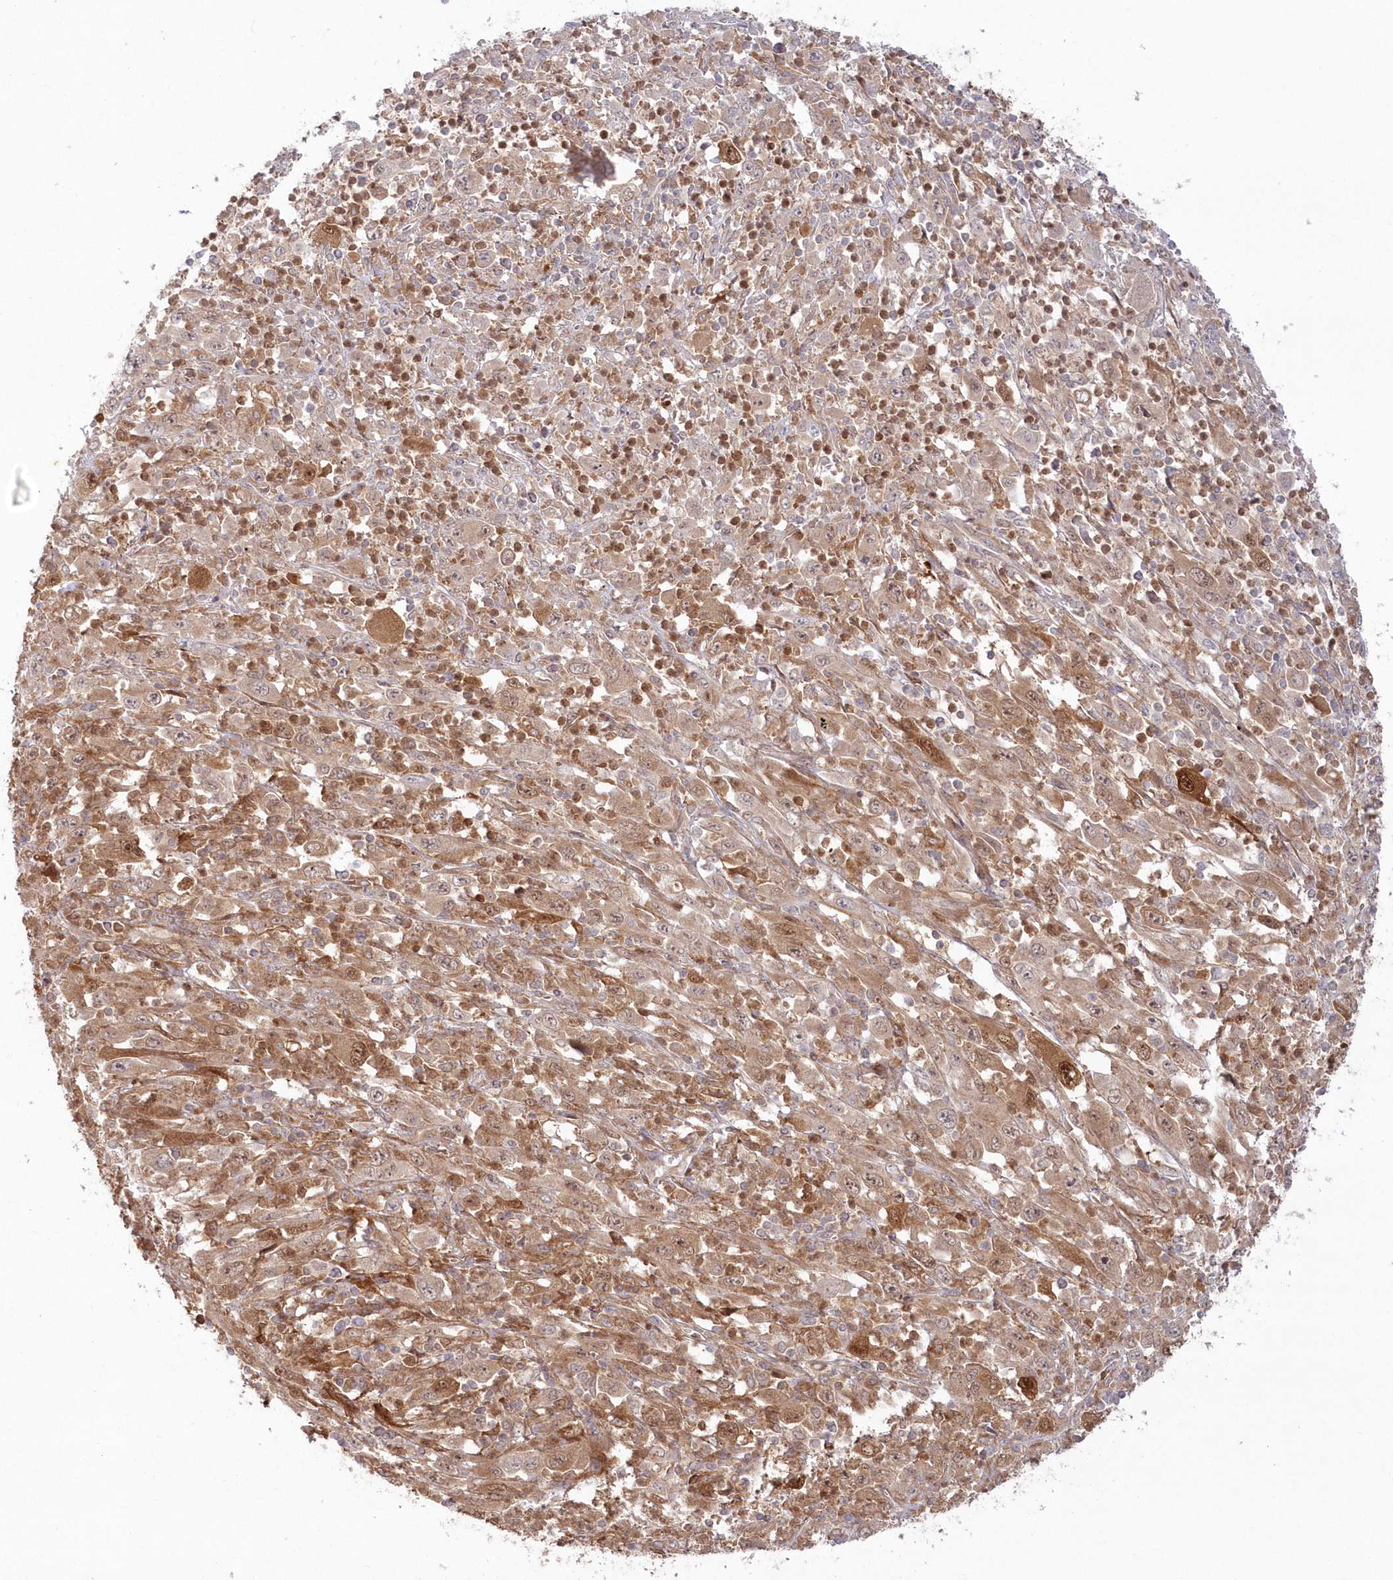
{"staining": {"intensity": "moderate", "quantity": ">75%", "location": "cytoplasmic/membranous"}, "tissue": "melanoma", "cell_type": "Tumor cells", "image_type": "cancer", "snomed": [{"axis": "morphology", "description": "Malignant melanoma, Metastatic site"}, {"axis": "topography", "description": "Skin"}], "caption": "Protein positivity by immunohistochemistry reveals moderate cytoplasmic/membranous expression in about >75% of tumor cells in melanoma. (brown staining indicates protein expression, while blue staining denotes nuclei).", "gene": "GBE1", "patient": {"sex": "female", "age": 56}}